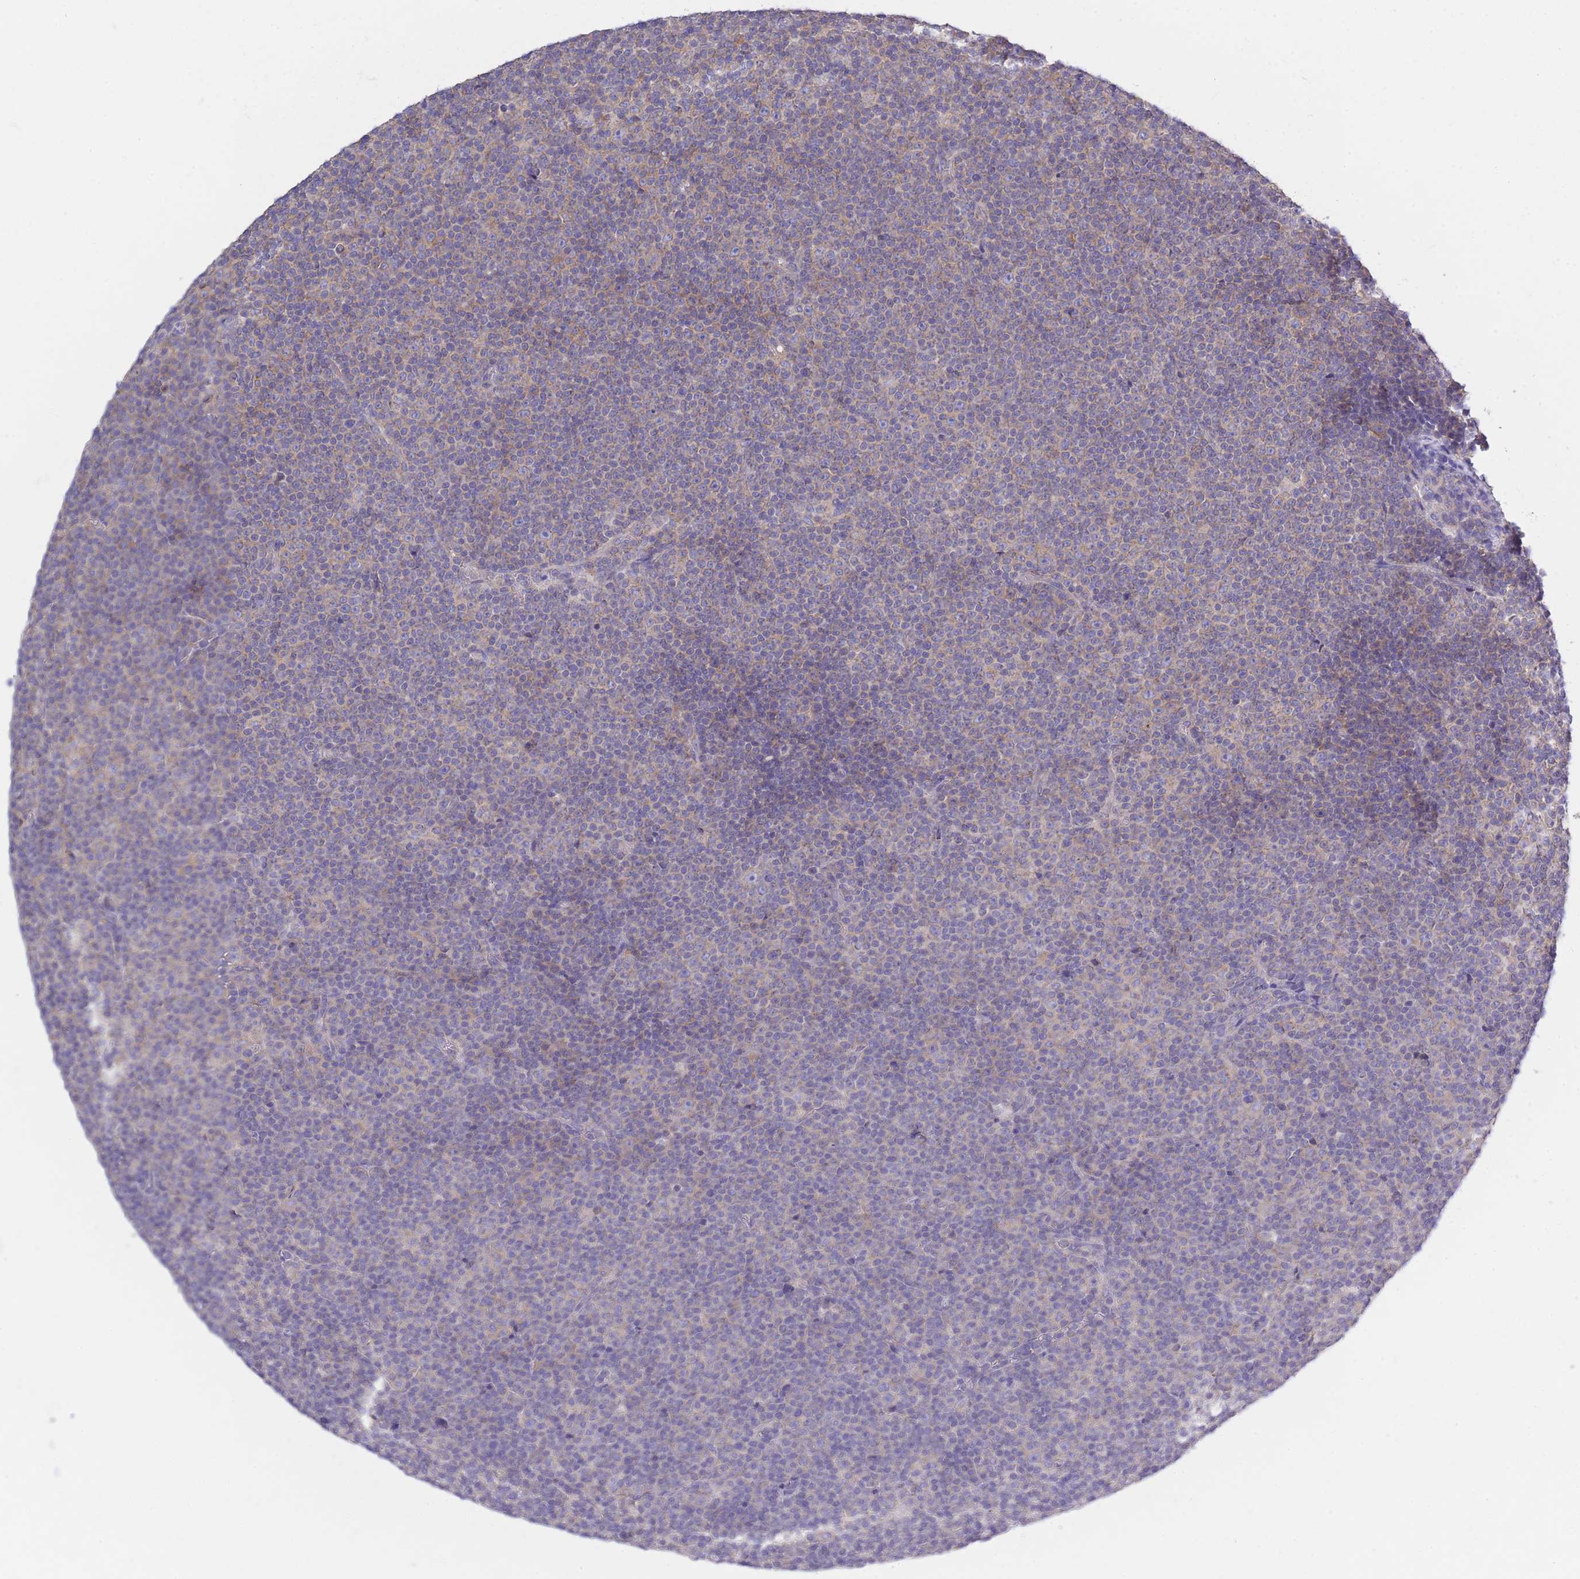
{"staining": {"intensity": "negative", "quantity": "none", "location": "none"}, "tissue": "lymphoma", "cell_type": "Tumor cells", "image_type": "cancer", "snomed": [{"axis": "morphology", "description": "Malignant lymphoma, non-Hodgkin's type, Low grade"}, {"axis": "topography", "description": "Lymph node"}], "caption": "High power microscopy photomicrograph of an IHC micrograph of low-grade malignant lymphoma, non-Hodgkin's type, revealing no significant positivity in tumor cells.", "gene": "COPG2", "patient": {"sex": "female", "age": 67}}